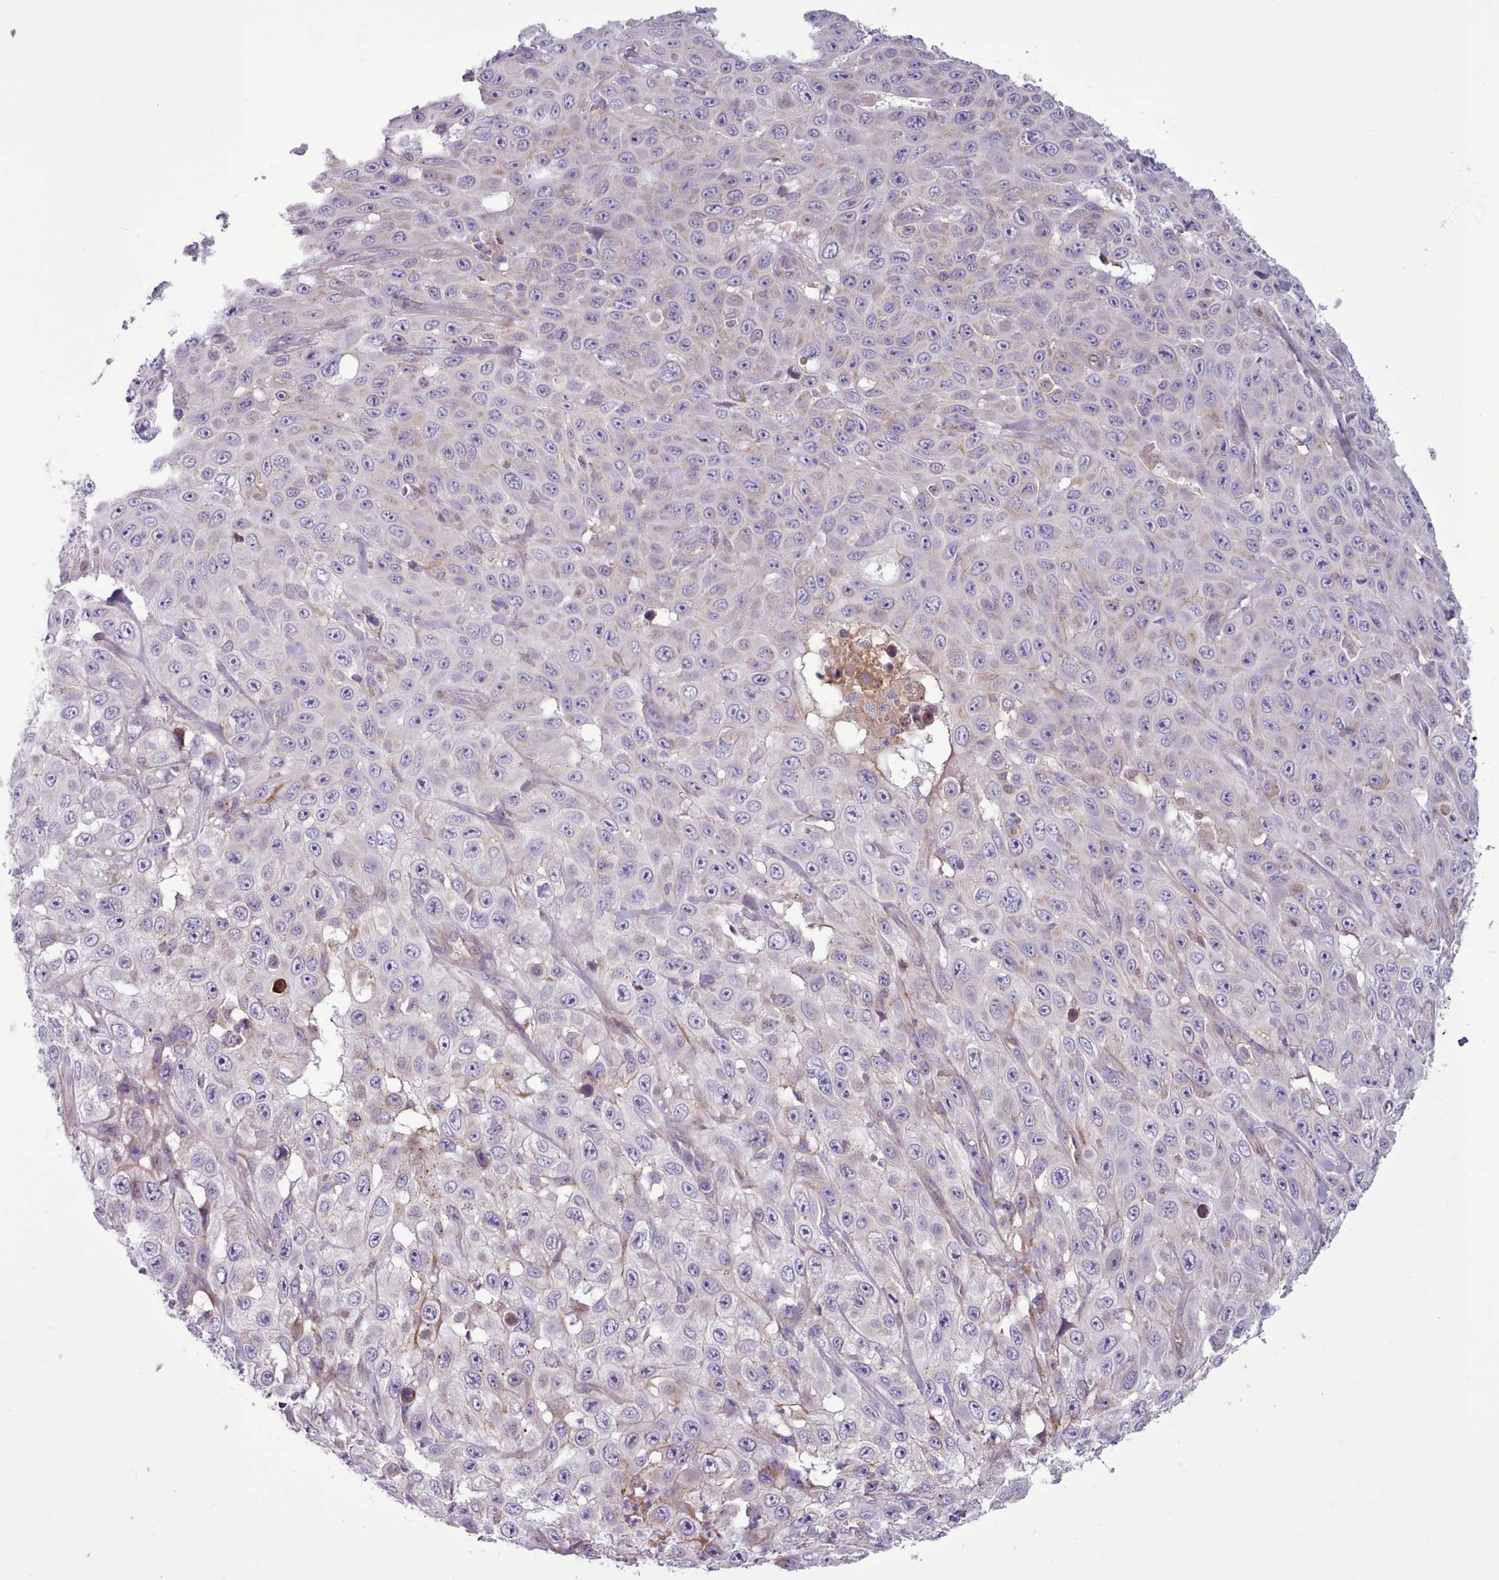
{"staining": {"intensity": "negative", "quantity": "none", "location": "none"}, "tissue": "skin cancer", "cell_type": "Tumor cells", "image_type": "cancer", "snomed": [{"axis": "morphology", "description": "Squamous cell carcinoma, NOS"}, {"axis": "topography", "description": "Skin"}], "caption": "The image reveals no staining of tumor cells in skin cancer (squamous cell carcinoma). (DAB (3,3'-diaminobenzidine) IHC visualized using brightfield microscopy, high magnification).", "gene": "TENT4B", "patient": {"sex": "male", "age": 82}}